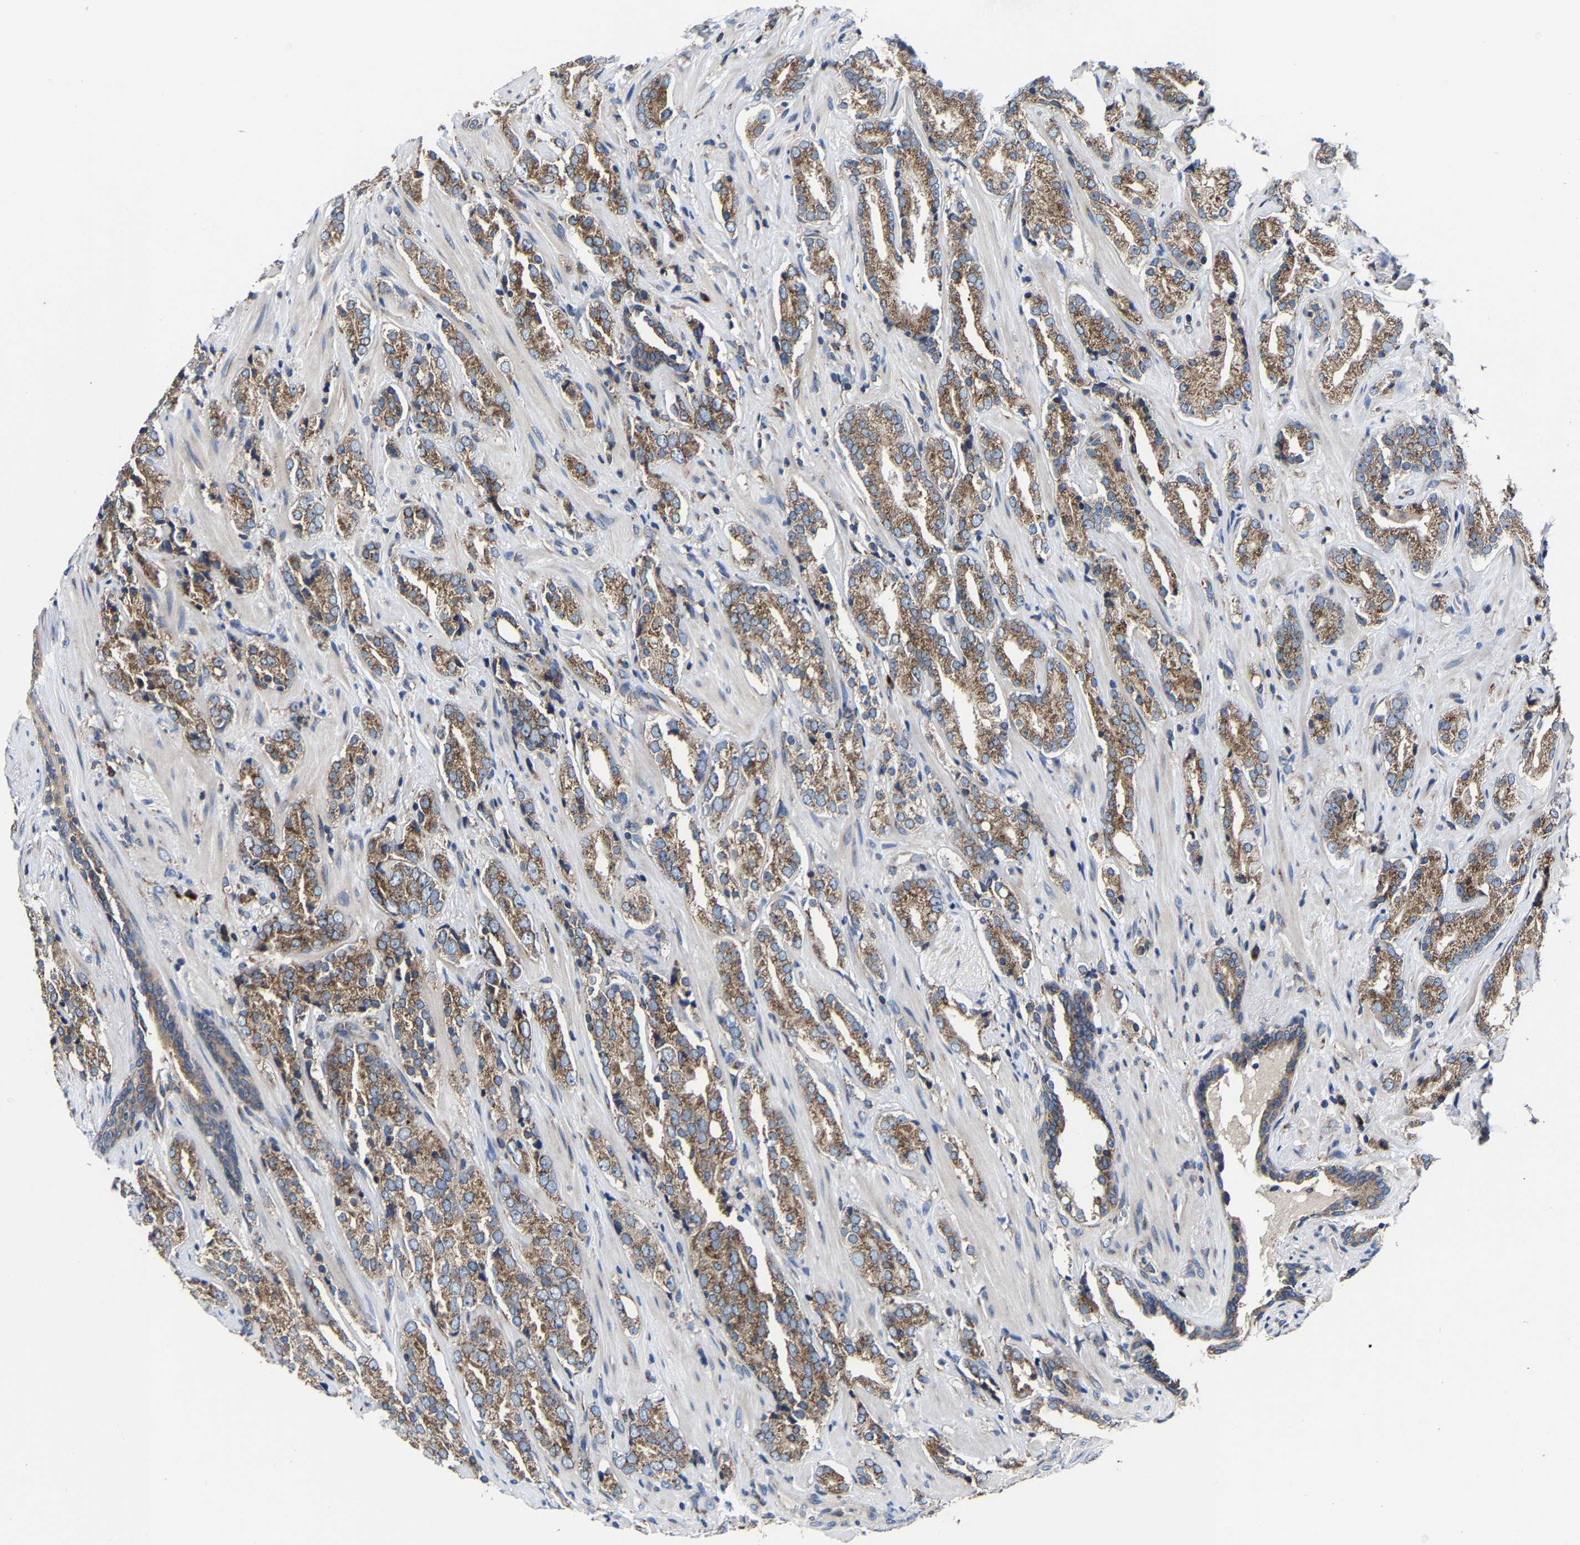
{"staining": {"intensity": "moderate", "quantity": ">75%", "location": "cytoplasmic/membranous"}, "tissue": "prostate cancer", "cell_type": "Tumor cells", "image_type": "cancer", "snomed": [{"axis": "morphology", "description": "Adenocarcinoma, High grade"}, {"axis": "topography", "description": "Prostate"}], "caption": "Immunohistochemistry (IHC) of high-grade adenocarcinoma (prostate) shows medium levels of moderate cytoplasmic/membranous positivity in approximately >75% of tumor cells. The staining was performed using DAB, with brown indicating positive protein expression. Nuclei are stained blue with hematoxylin.", "gene": "EBAG9", "patient": {"sex": "male", "age": 71}}